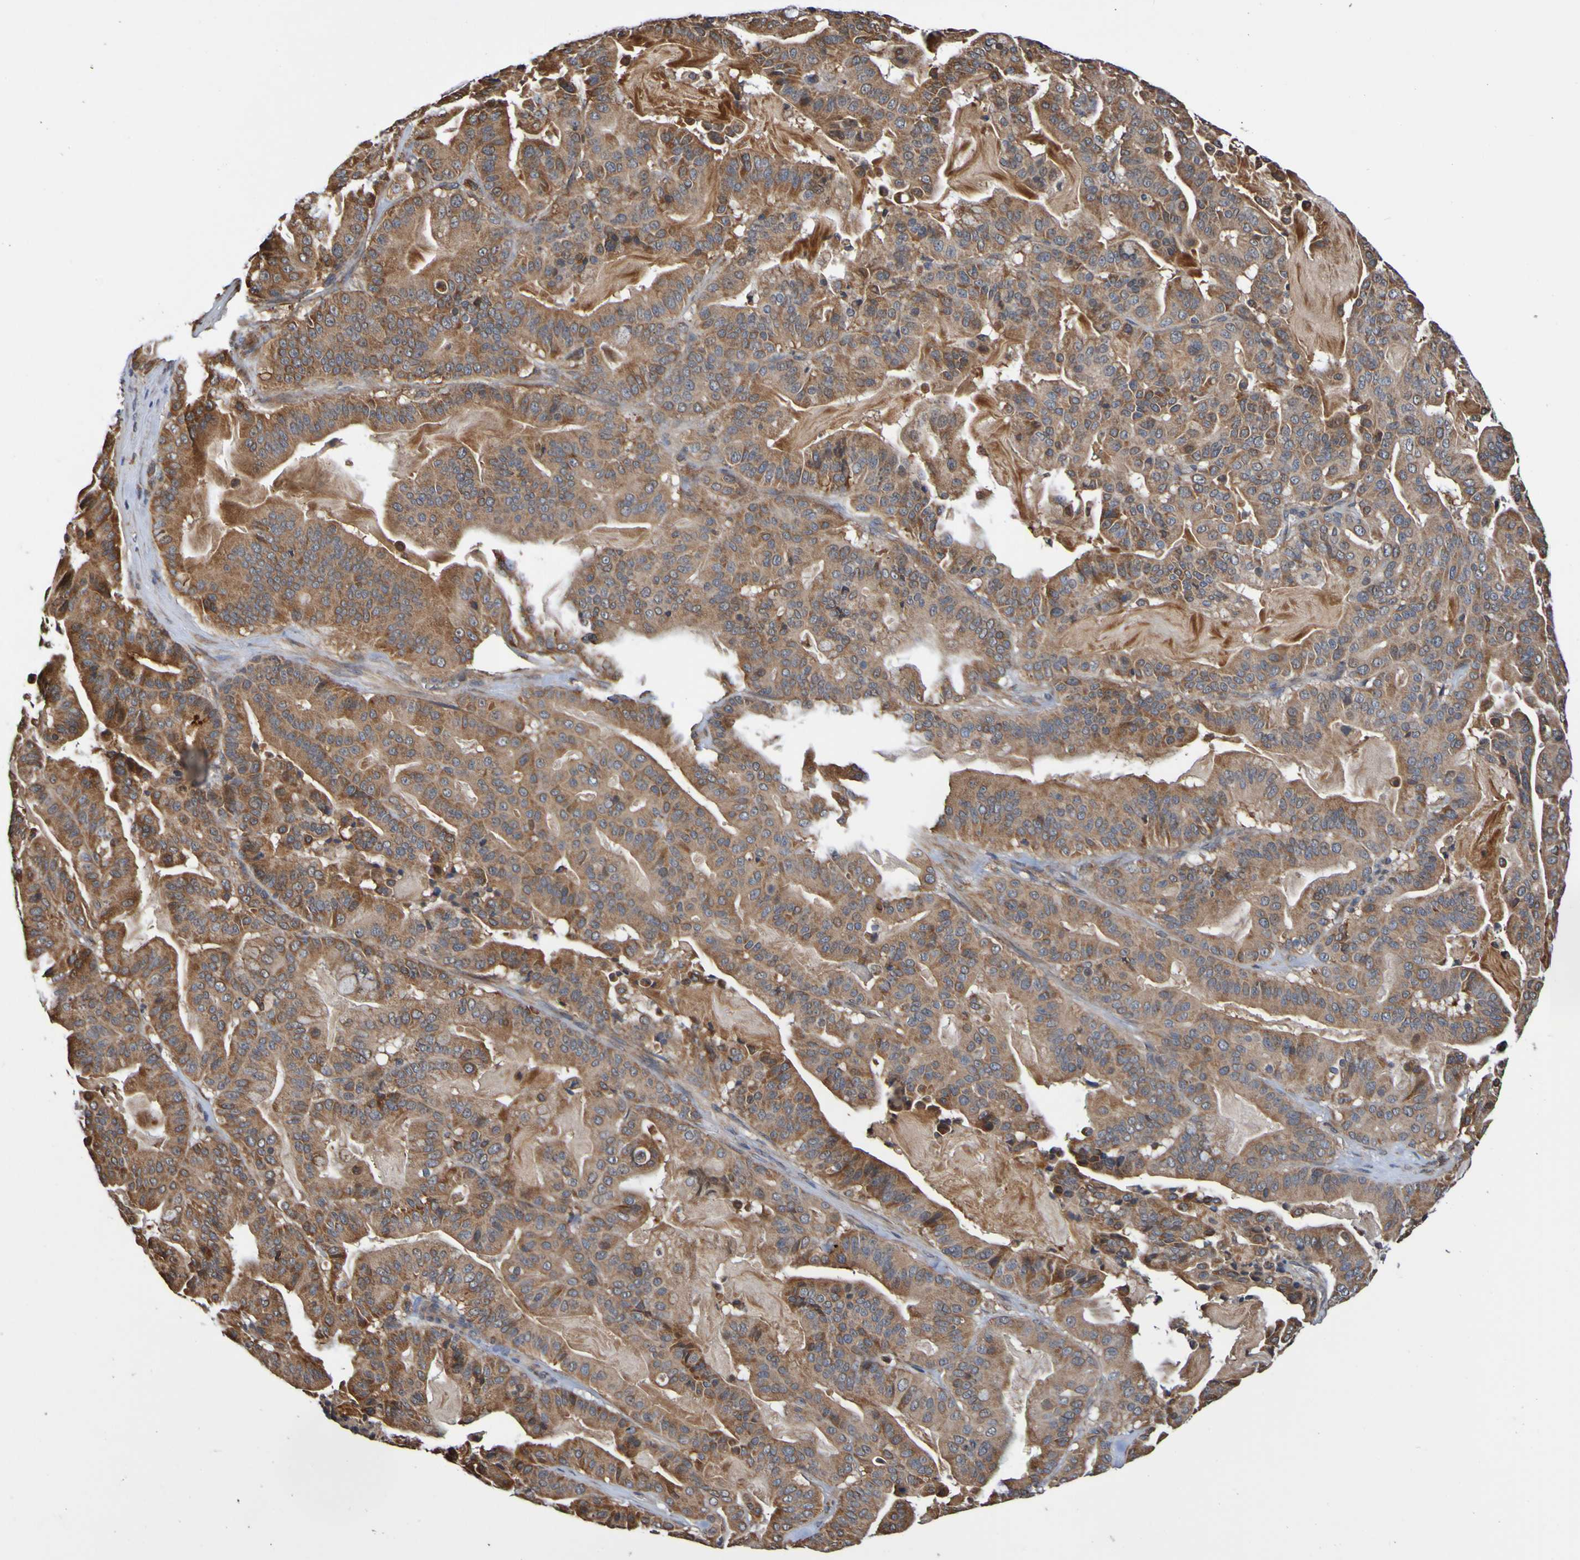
{"staining": {"intensity": "moderate", "quantity": ">75%", "location": "cytoplasmic/membranous"}, "tissue": "pancreatic cancer", "cell_type": "Tumor cells", "image_type": "cancer", "snomed": [{"axis": "morphology", "description": "Adenocarcinoma, NOS"}, {"axis": "topography", "description": "Pancreas"}], "caption": "A photomicrograph showing moderate cytoplasmic/membranous staining in about >75% of tumor cells in pancreatic adenocarcinoma, as visualized by brown immunohistochemical staining.", "gene": "AXIN1", "patient": {"sex": "male", "age": 63}}